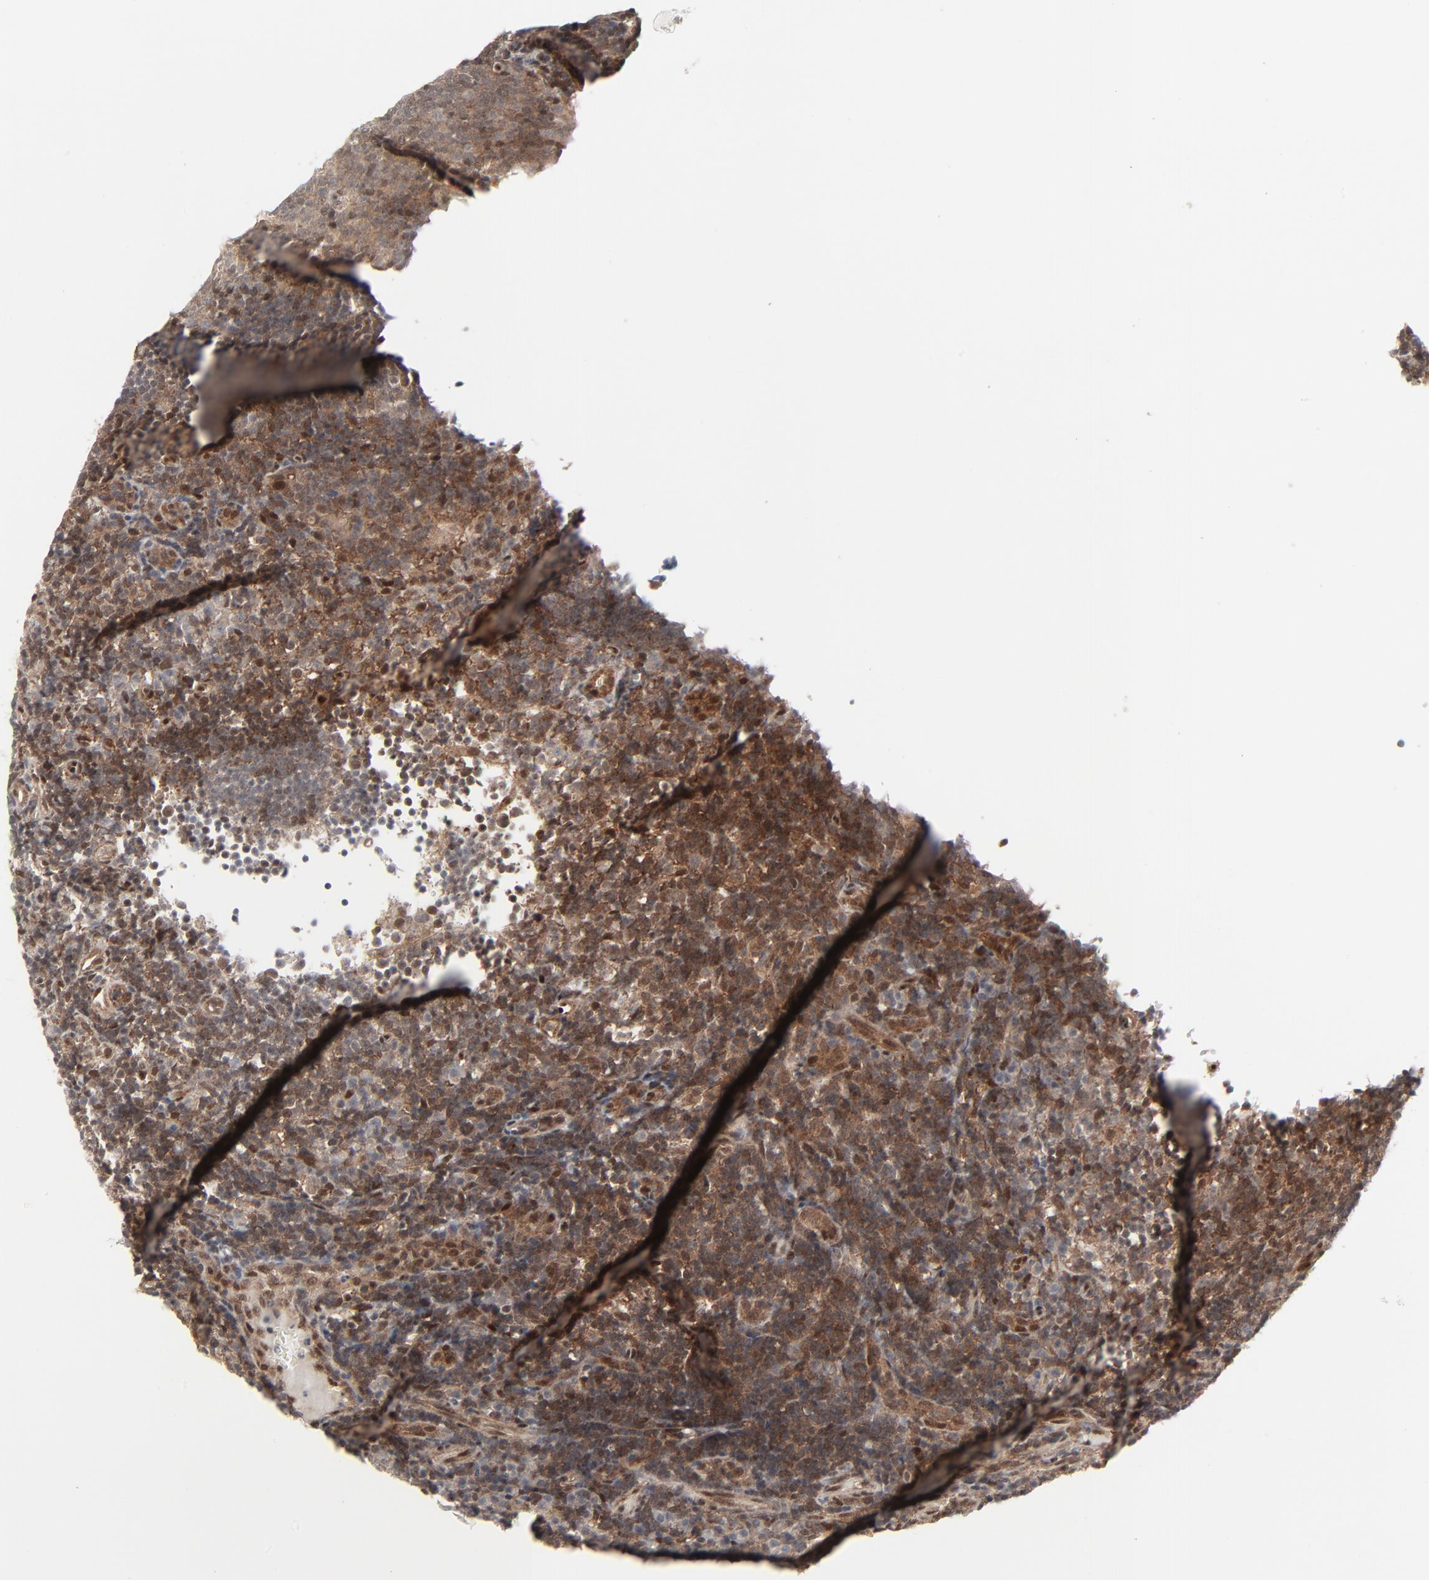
{"staining": {"intensity": "moderate", "quantity": "25%-75%", "location": "cytoplasmic/membranous,nuclear"}, "tissue": "tonsil", "cell_type": "Germinal center cells", "image_type": "normal", "snomed": [{"axis": "morphology", "description": "Normal tissue, NOS"}, {"axis": "topography", "description": "Tonsil"}], "caption": "Protein expression by immunohistochemistry demonstrates moderate cytoplasmic/membranous,nuclear positivity in approximately 25%-75% of germinal center cells in normal tonsil. The protein of interest is stained brown, and the nuclei are stained in blue (DAB (3,3'-diaminobenzidine) IHC with brightfield microscopy, high magnification).", "gene": "AKT1", "patient": {"sex": "female", "age": 40}}